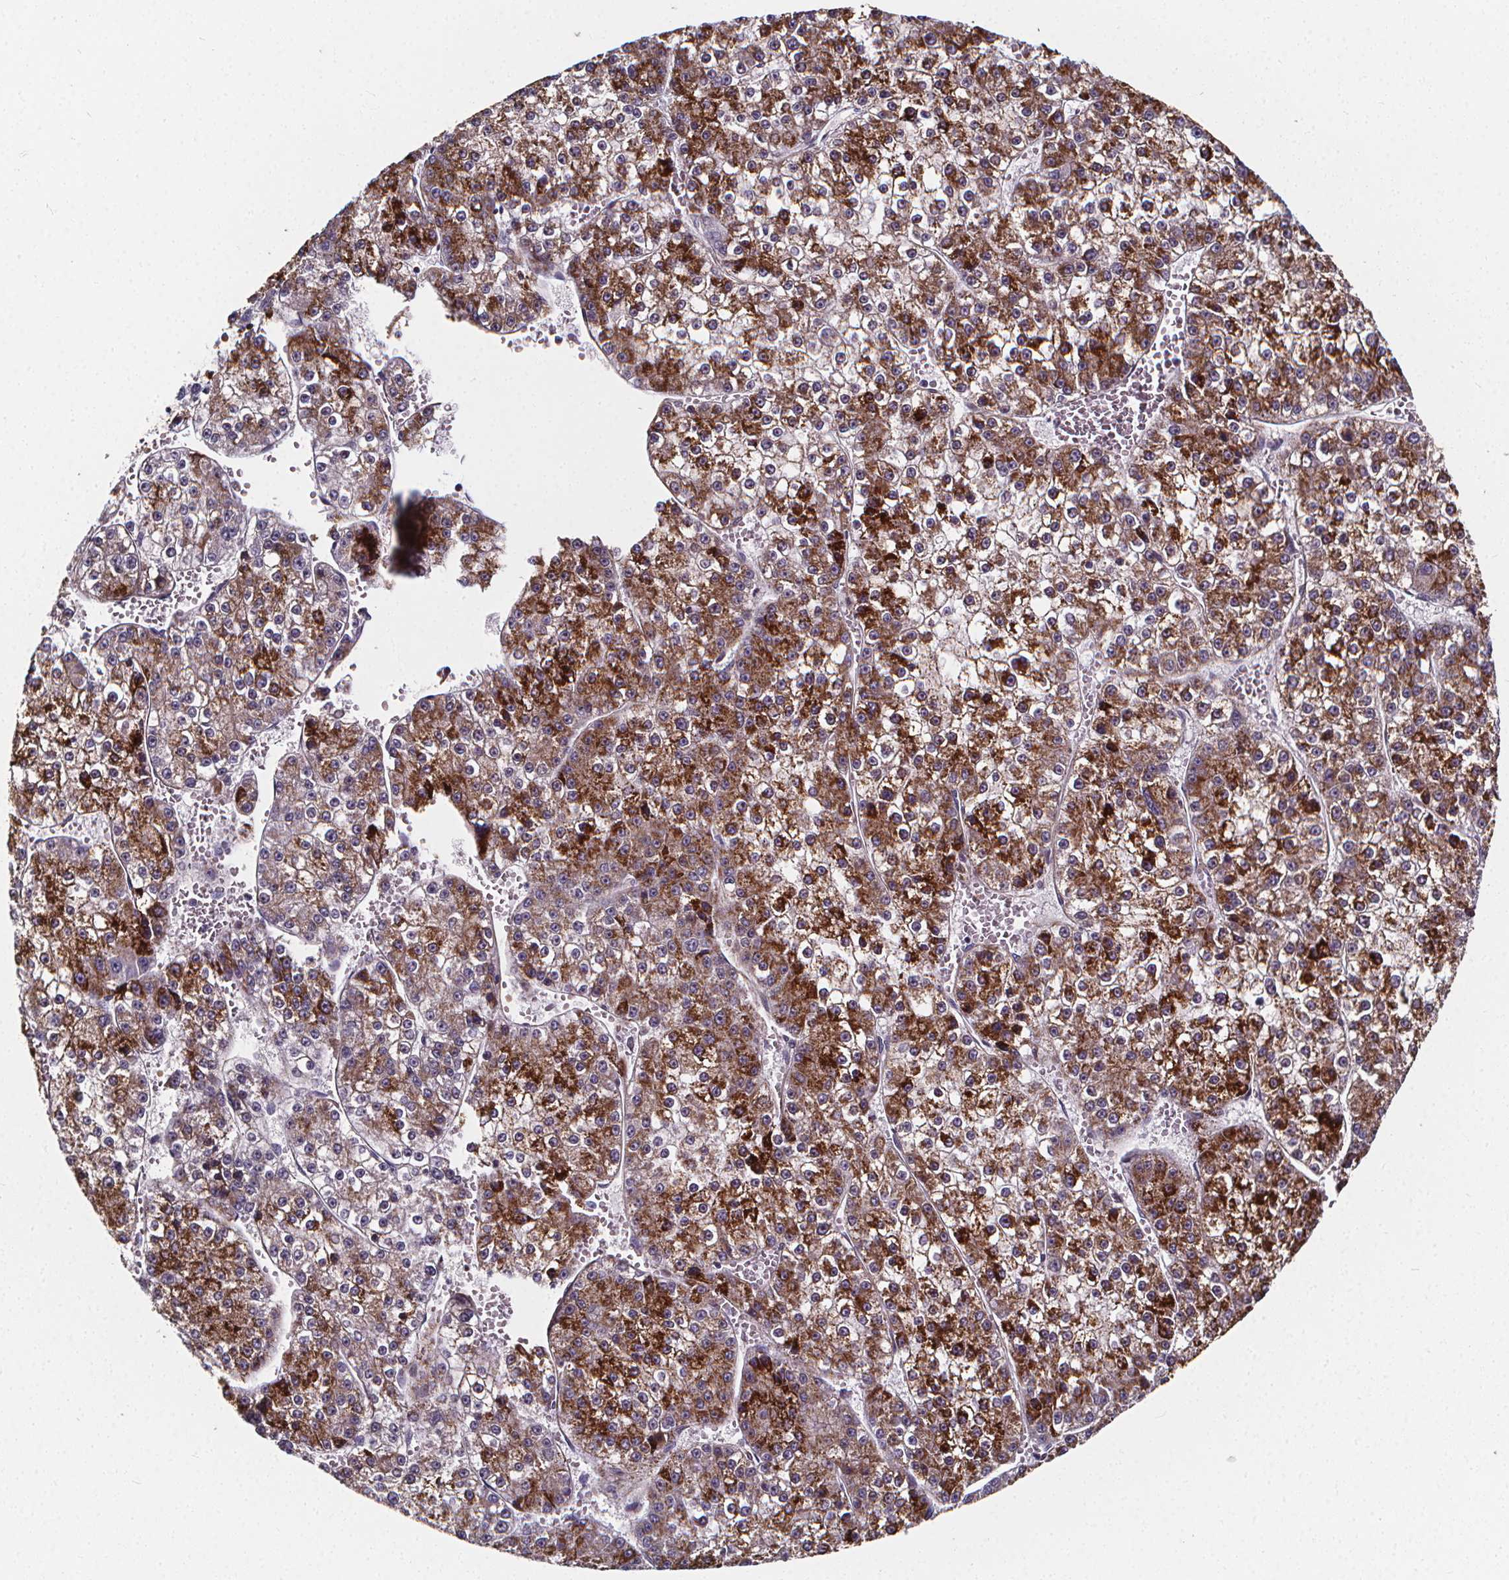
{"staining": {"intensity": "strong", "quantity": ">75%", "location": "cytoplasmic/membranous"}, "tissue": "liver cancer", "cell_type": "Tumor cells", "image_type": "cancer", "snomed": [{"axis": "morphology", "description": "Carcinoma, Hepatocellular, NOS"}, {"axis": "topography", "description": "Liver"}], "caption": "A photomicrograph of liver cancer (hepatocellular carcinoma) stained for a protein shows strong cytoplasmic/membranous brown staining in tumor cells. Using DAB (brown) and hematoxylin (blue) stains, captured at high magnification using brightfield microscopy.", "gene": "AEBP1", "patient": {"sex": "female", "age": 73}}